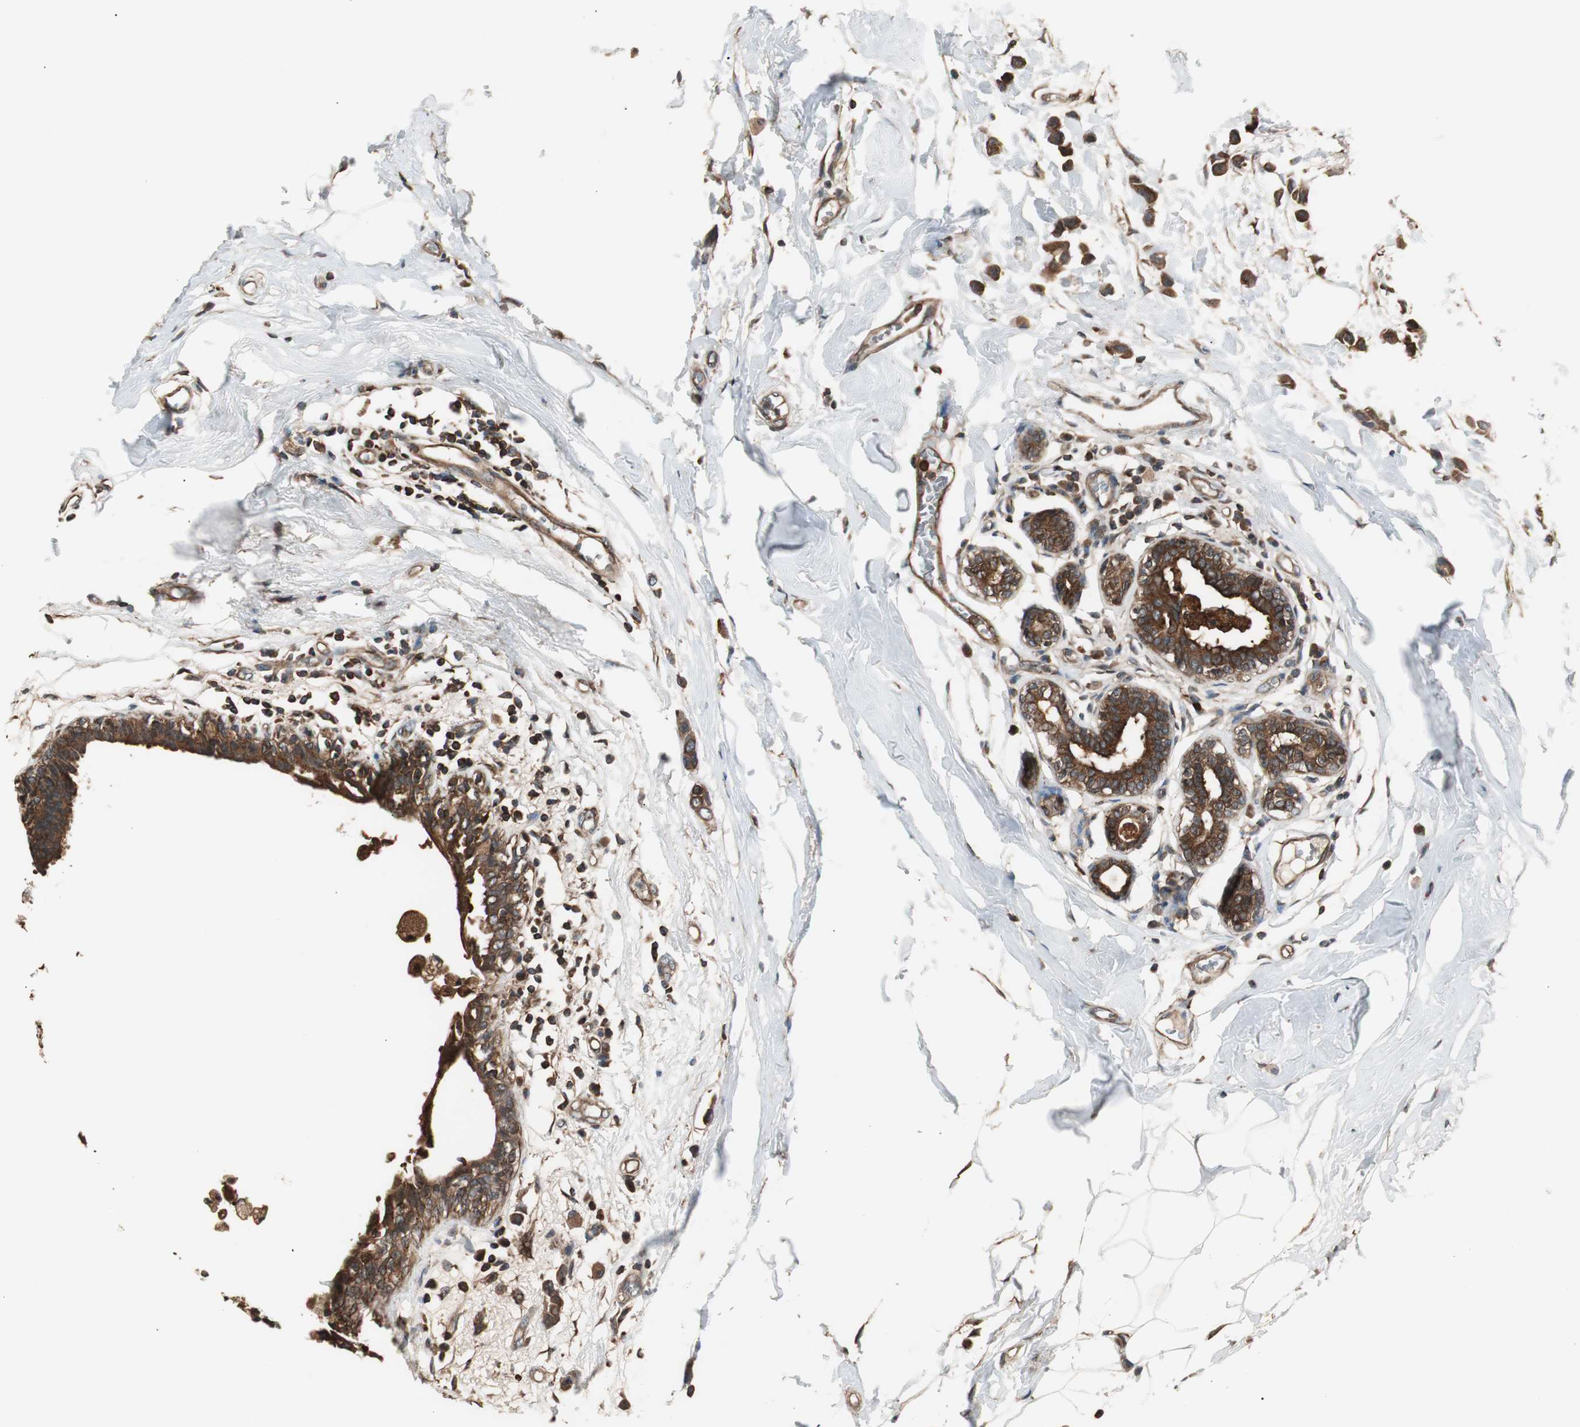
{"staining": {"intensity": "strong", "quantity": ">75%", "location": "cytoplasmic/membranous"}, "tissue": "breast cancer", "cell_type": "Tumor cells", "image_type": "cancer", "snomed": [{"axis": "morphology", "description": "Lobular carcinoma"}, {"axis": "topography", "description": "Breast"}], "caption": "Brown immunohistochemical staining in lobular carcinoma (breast) reveals strong cytoplasmic/membranous expression in approximately >75% of tumor cells.", "gene": "CAPNS1", "patient": {"sex": "female", "age": 51}}